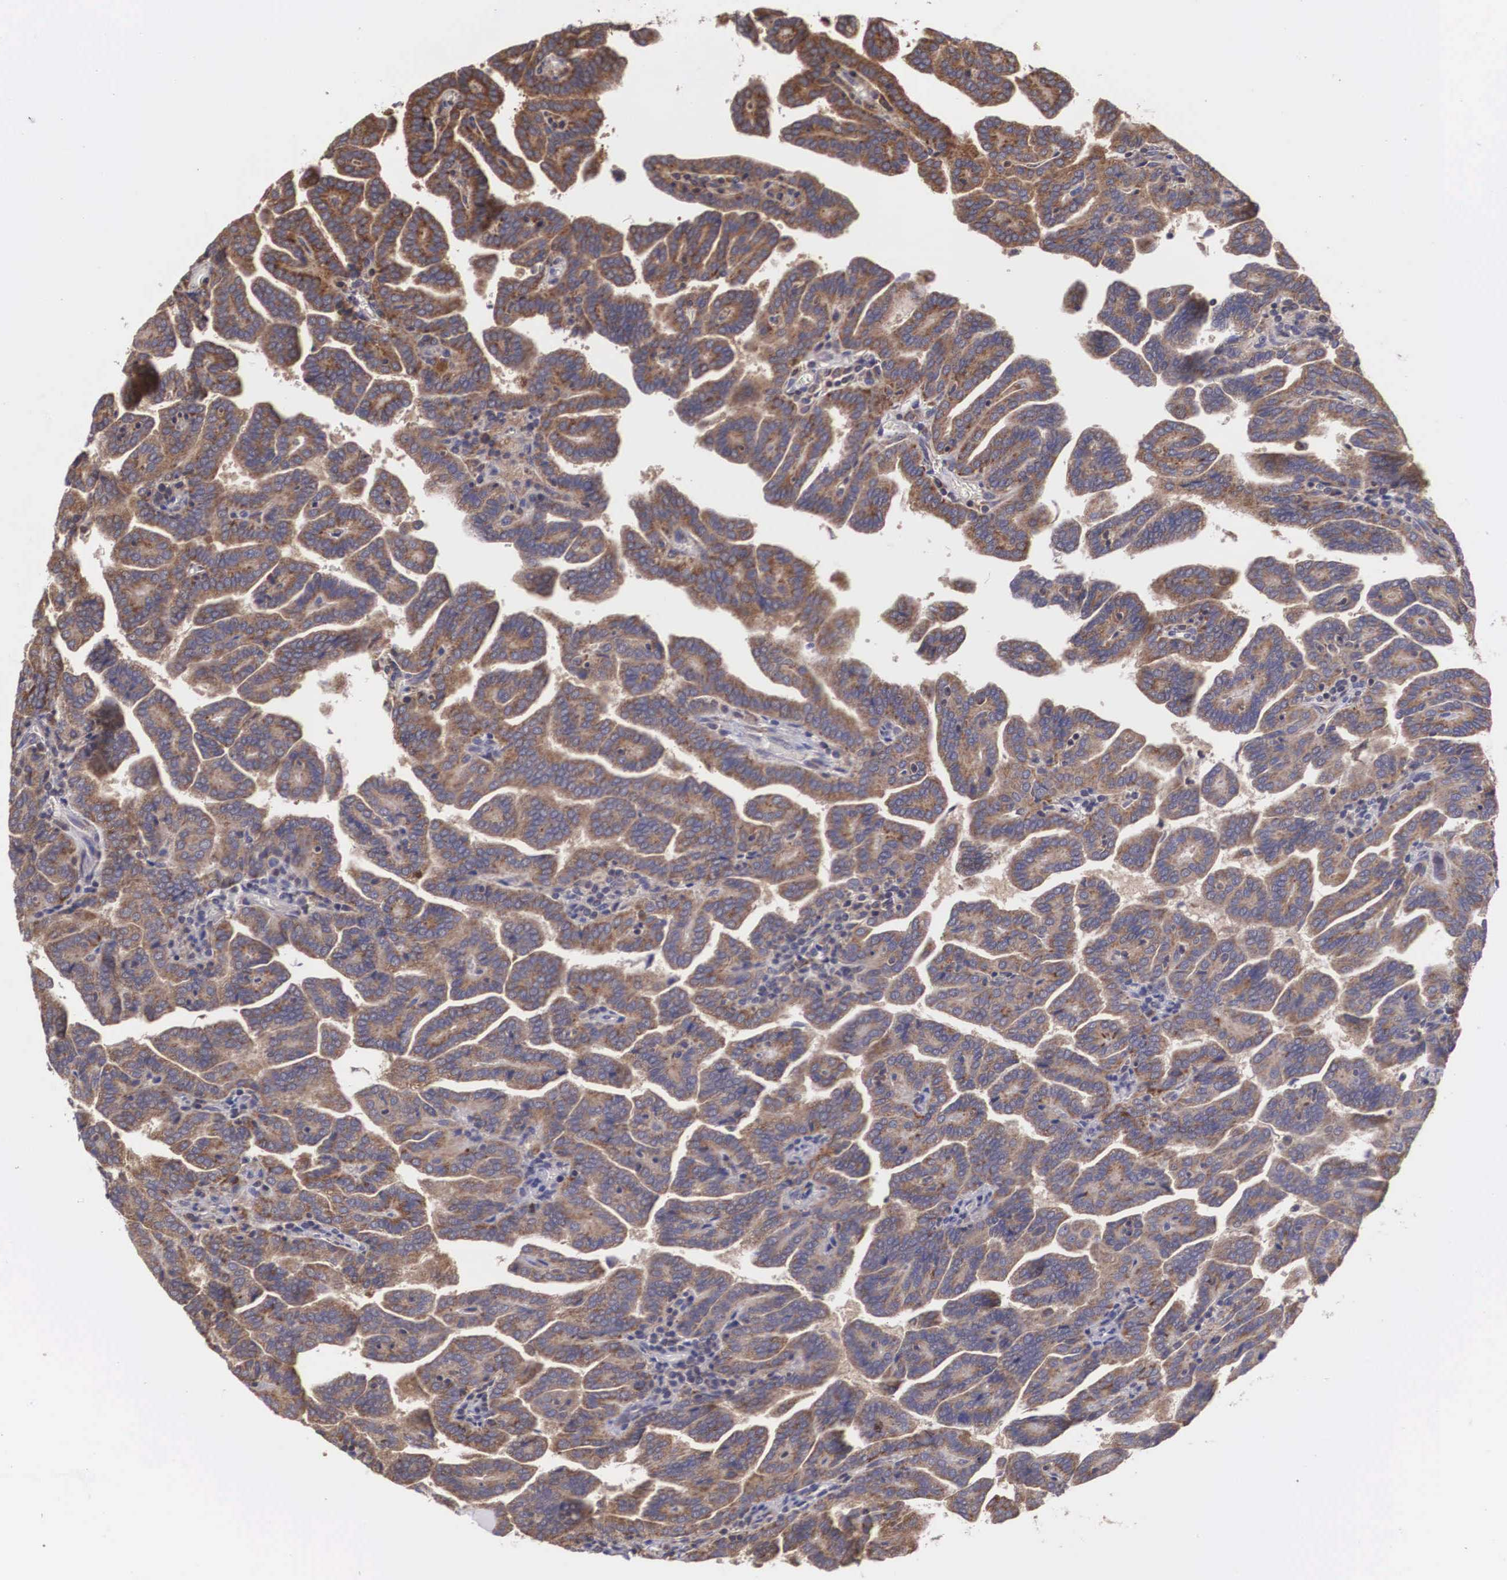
{"staining": {"intensity": "weak", "quantity": ">75%", "location": "cytoplasmic/membranous"}, "tissue": "renal cancer", "cell_type": "Tumor cells", "image_type": "cancer", "snomed": [{"axis": "morphology", "description": "Adenocarcinoma, NOS"}, {"axis": "topography", "description": "Kidney"}], "caption": "The immunohistochemical stain labels weak cytoplasmic/membranous positivity in tumor cells of renal adenocarcinoma tissue.", "gene": "DHRS1", "patient": {"sex": "male", "age": 61}}